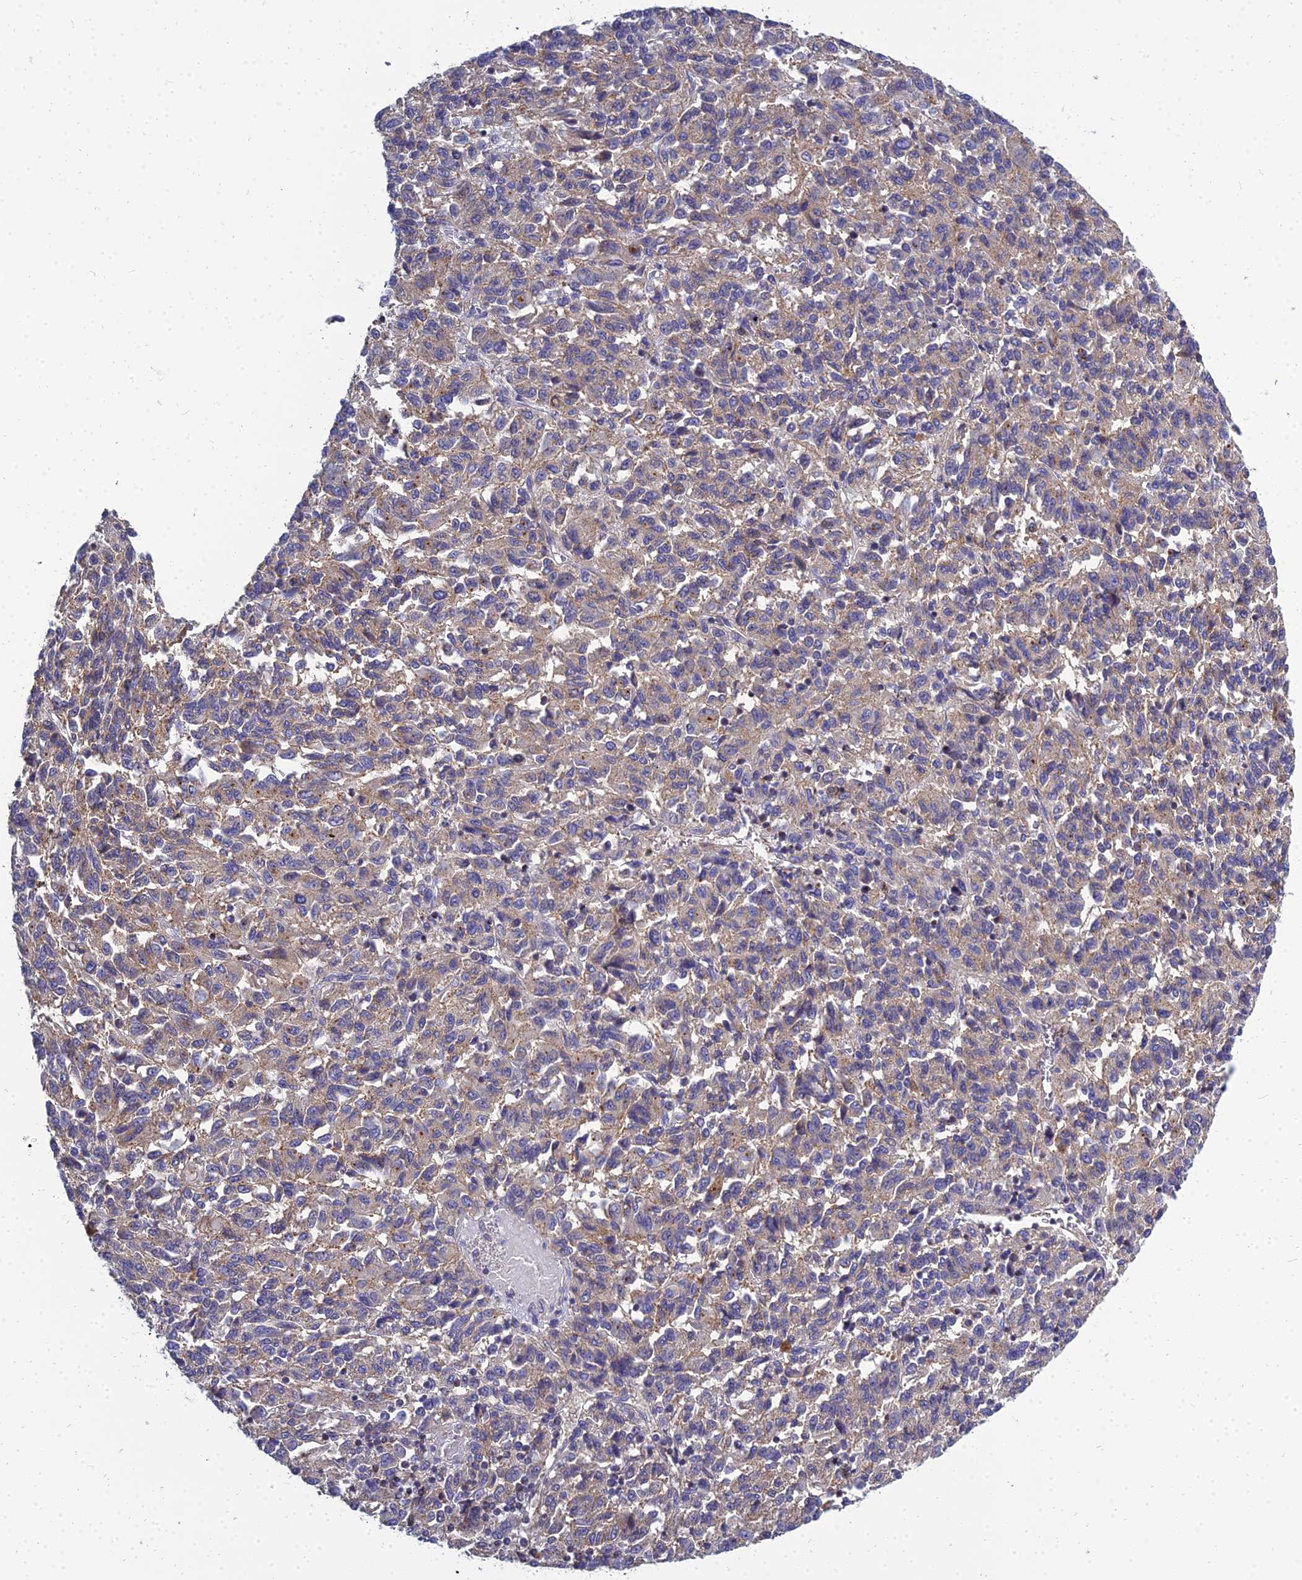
{"staining": {"intensity": "weak", "quantity": ">75%", "location": "cytoplasmic/membranous"}, "tissue": "melanoma", "cell_type": "Tumor cells", "image_type": "cancer", "snomed": [{"axis": "morphology", "description": "Malignant melanoma, Metastatic site"}, {"axis": "topography", "description": "Lung"}], "caption": "Melanoma stained for a protein (brown) reveals weak cytoplasmic/membranous positive positivity in about >75% of tumor cells.", "gene": "NPY", "patient": {"sex": "male", "age": 64}}